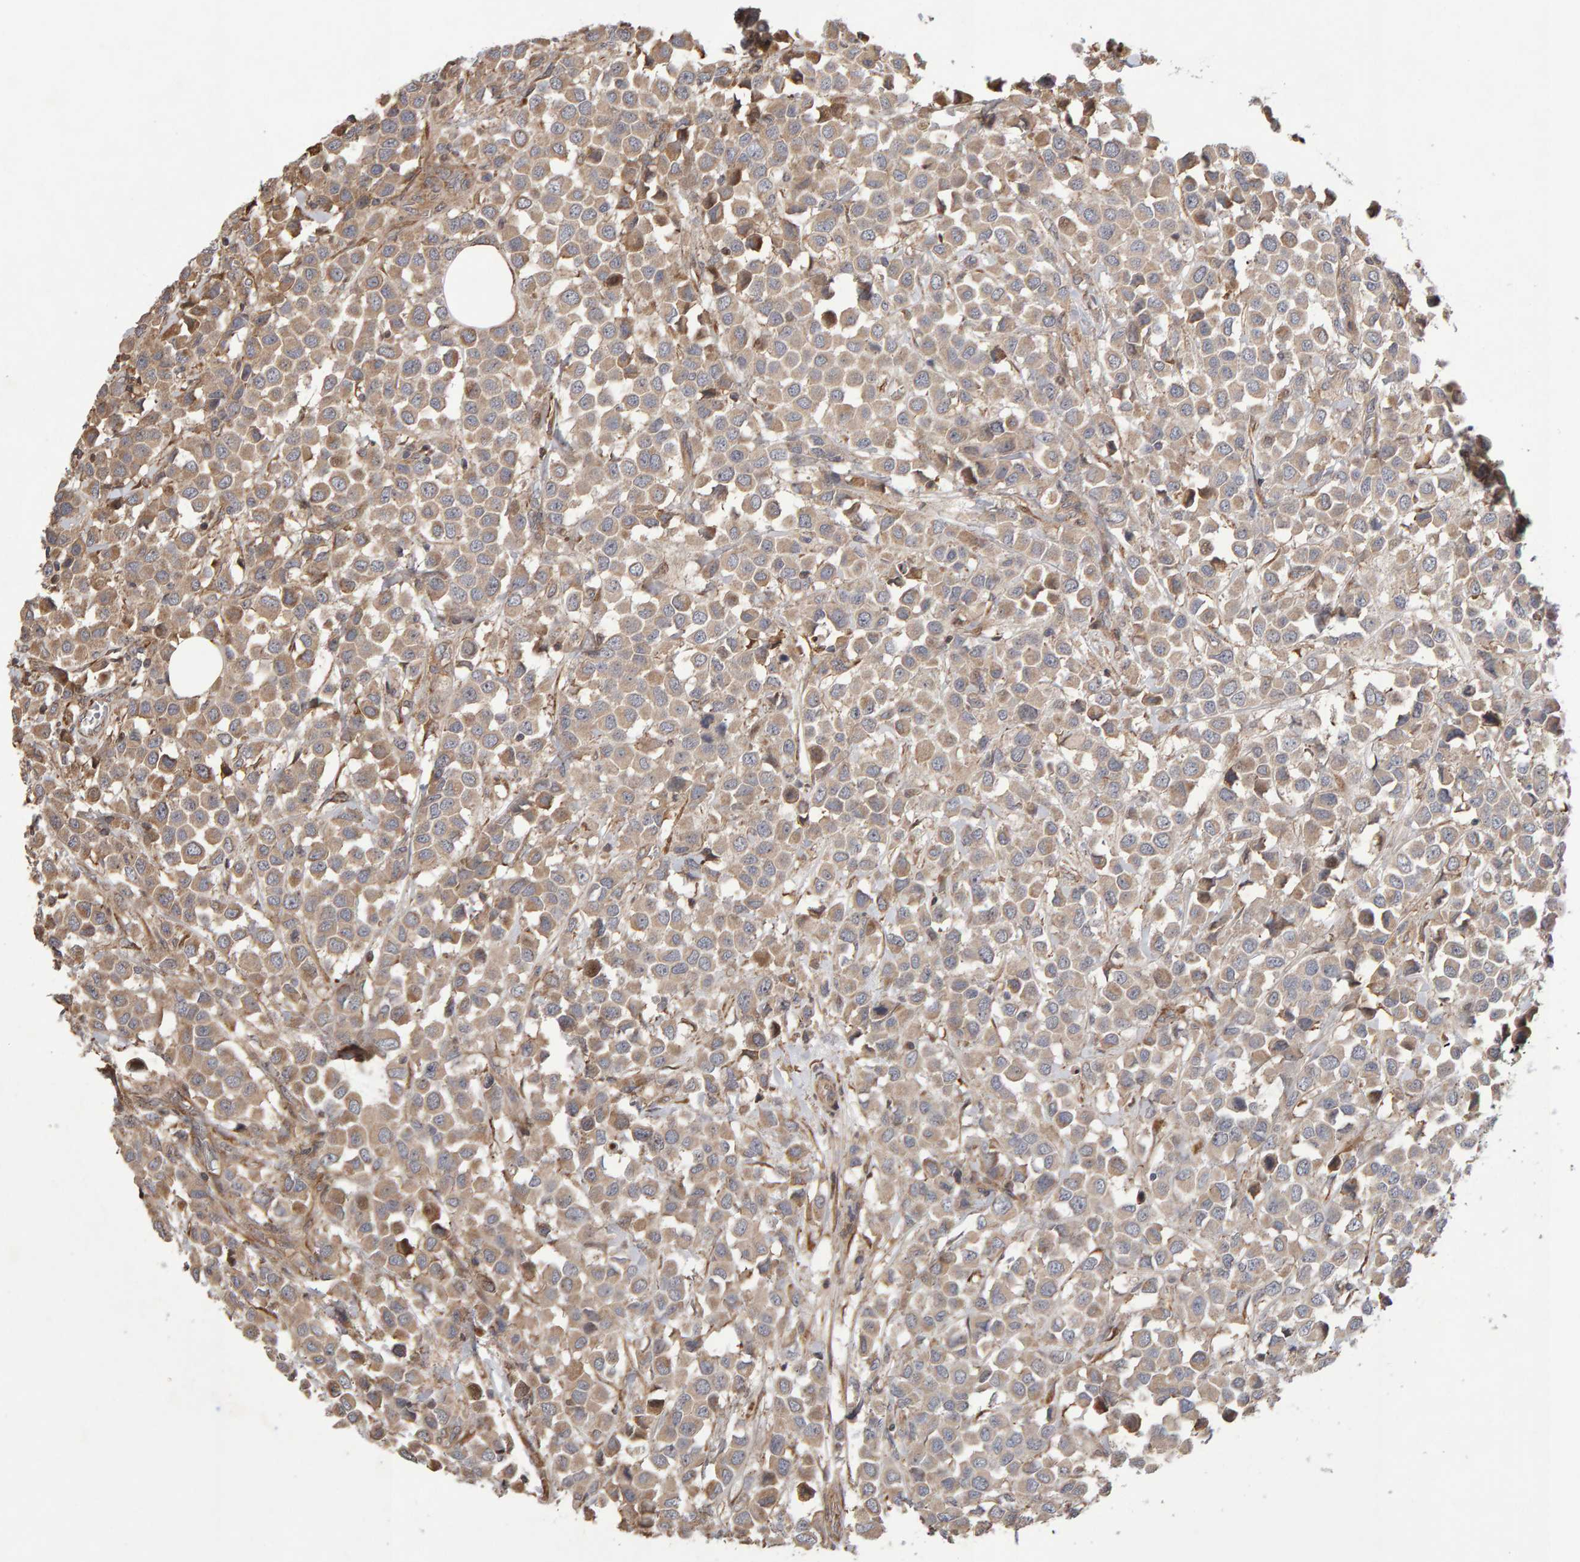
{"staining": {"intensity": "moderate", "quantity": "25%-75%", "location": "cytoplasmic/membranous"}, "tissue": "breast cancer", "cell_type": "Tumor cells", "image_type": "cancer", "snomed": [{"axis": "morphology", "description": "Duct carcinoma"}, {"axis": "topography", "description": "Breast"}], "caption": "This image reveals breast invasive ductal carcinoma stained with immunohistochemistry (IHC) to label a protein in brown. The cytoplasmic/membranous of tumor cells show moderate positivity for the protein. Nuclei are counter-stained blue.", "gene": "LZTS1", "patient": {"sex": "female", "age": 61}}